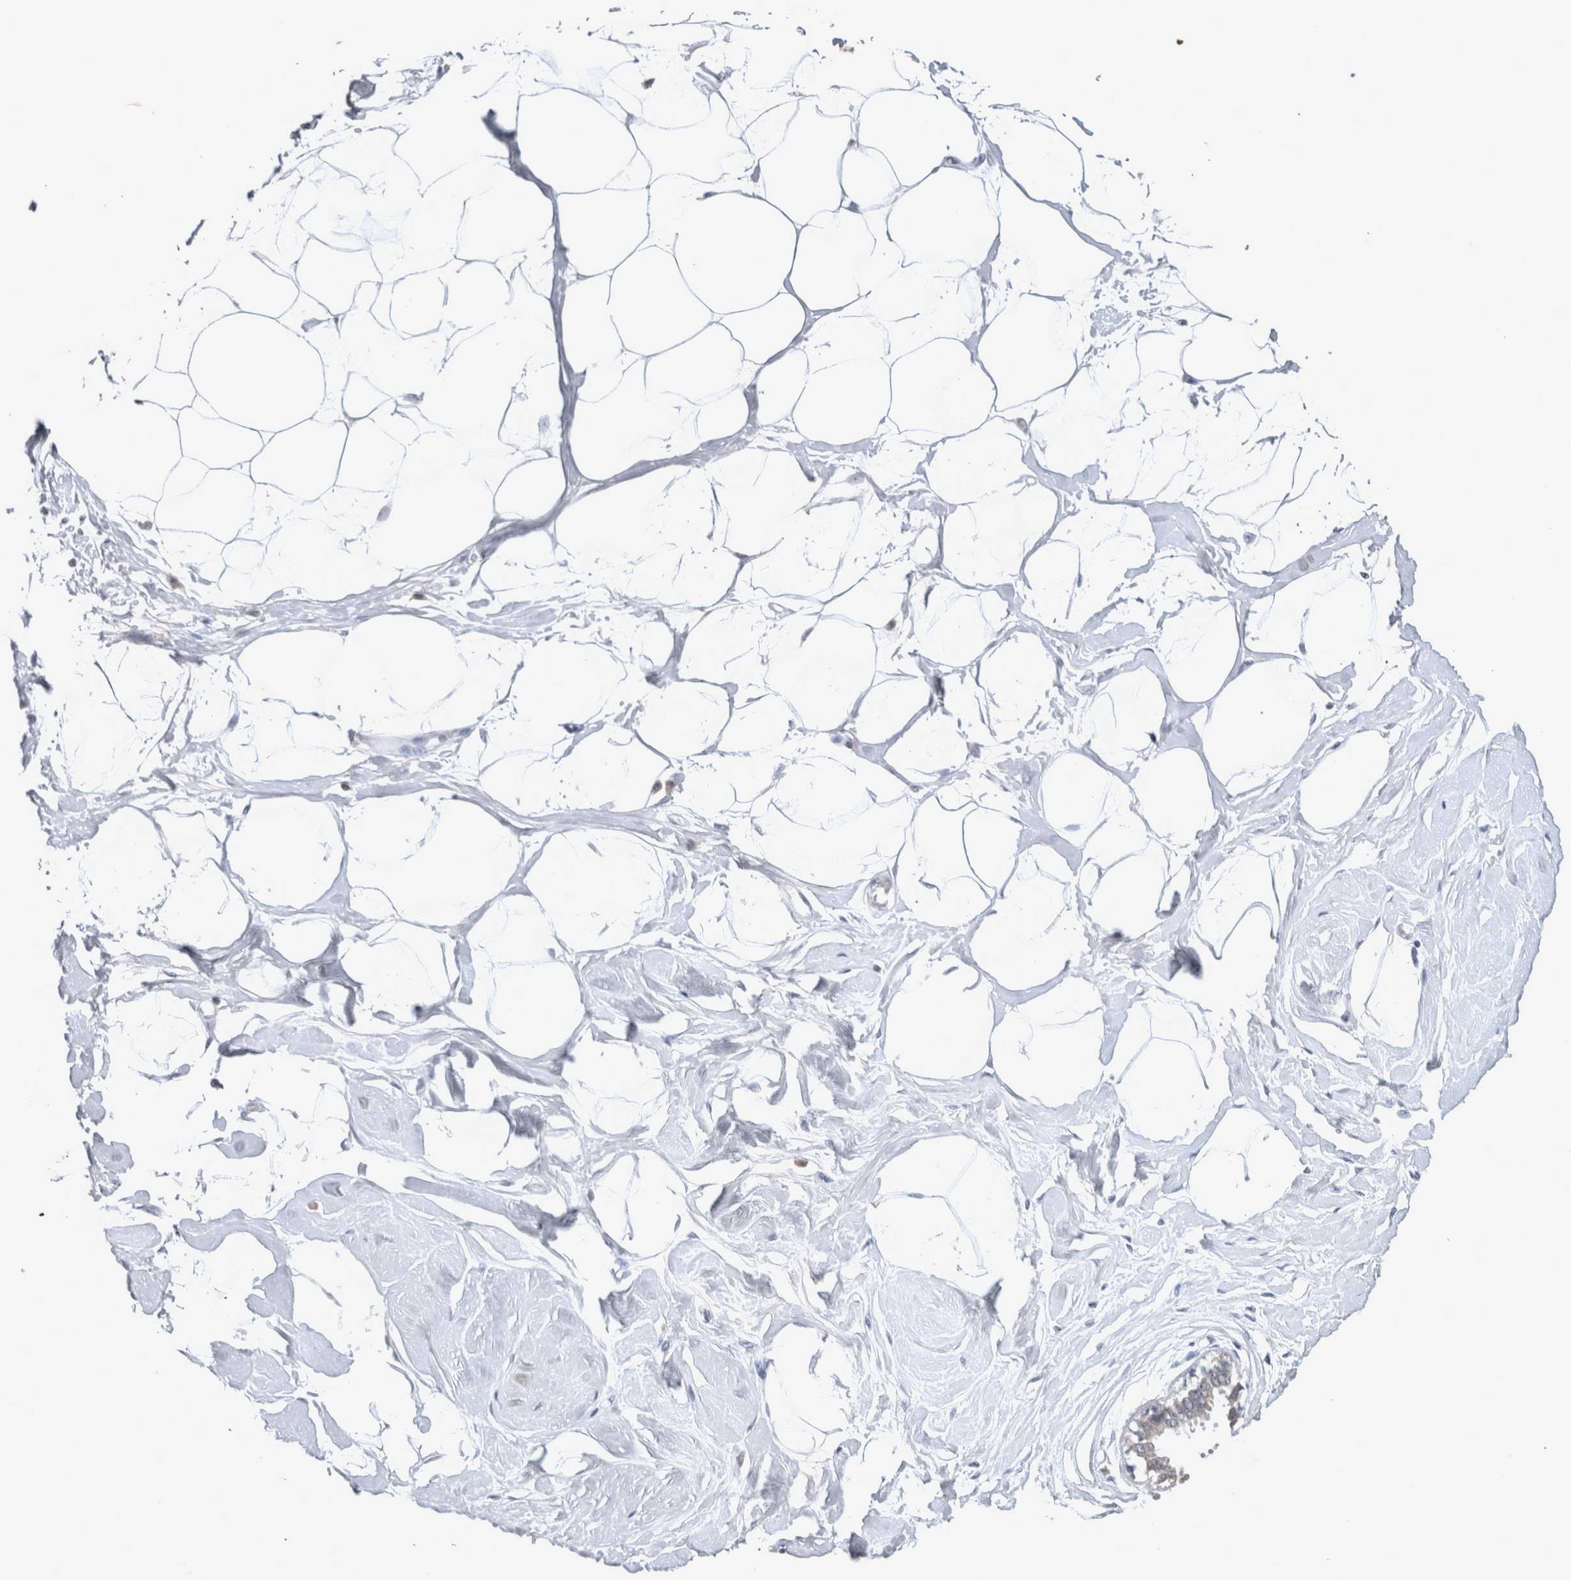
{"staining": {"intensity": "negative", "quantity": "none", "location": "none"}, "tissue": "breast", "cell_type": "Adipocytes", "image_type": "normal", "snomed": [{"axis": "morphology", "description": "Normal tissue, NOS"}, {"axis": "topography", "description": "Breast"}], "caption": "Immunohistochemistry (IHC) image of benign human breast stained for a protein (brown), which demonstrates no expression in adipocytes.", "gene": "WNT7A", "patient": {"sex": "female", "age": 45}}